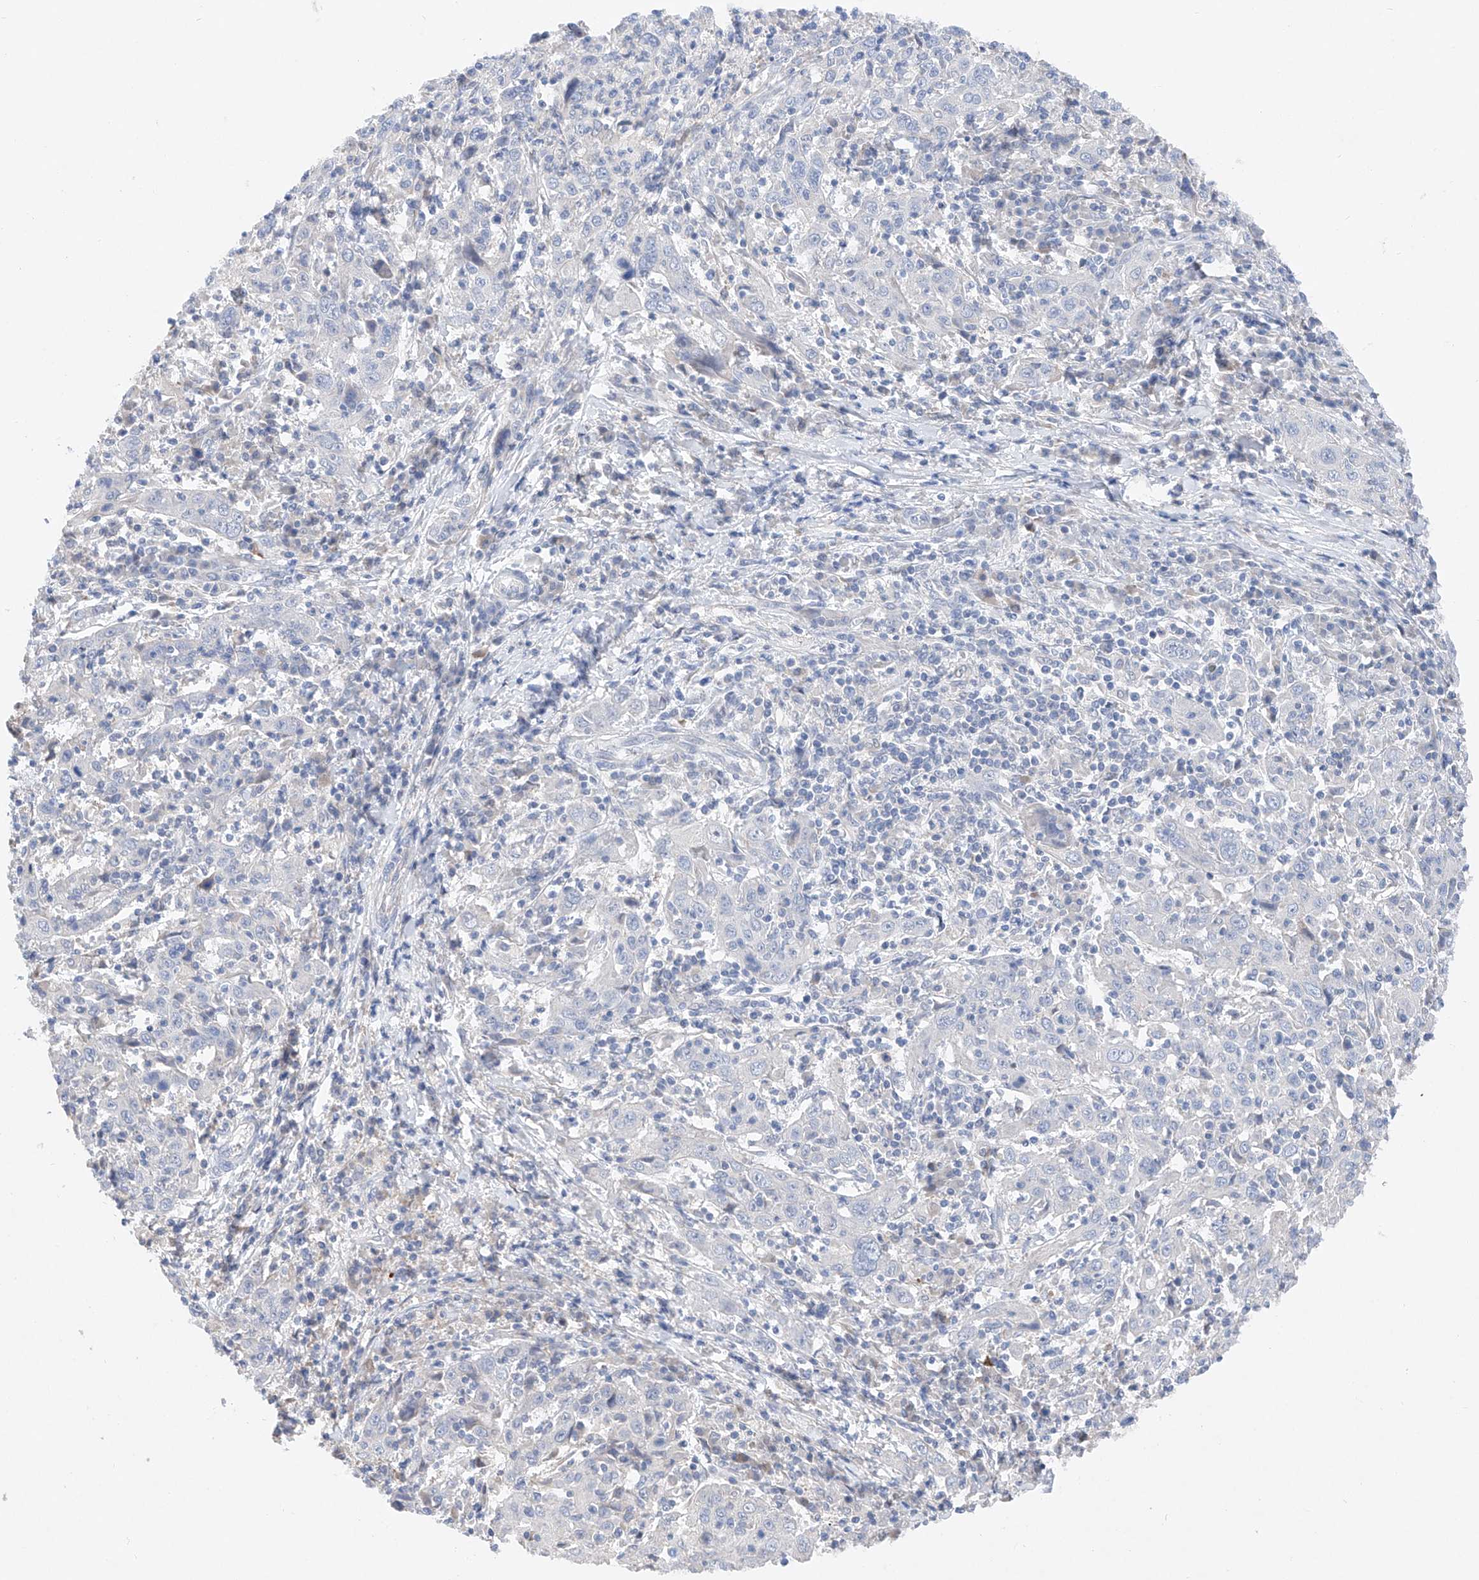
{"staining": {"intensity": "negative", "quantity": "none", "location": "none"}, "tissue": "cervical cancer", "cell_type": "Tumor cells", "image_type": "cancer", "snomed": [{"axis": "morphology", "description": "Squamous cell carcinoma, NOS"}, {"axis": "topography", "description": "Cervix"}], "caption": "Photomicrograph shows no significant protein staining in tumor cells of cervical squamous cell carcinoma. (Stains: DAB immunohistochemistry (IHC) with hematoxylin counter stain, Microscopy: brightfield microscopy at high magnification).", "gene": "FUCA2", "patient": {"sex": "female", "age": 46}}